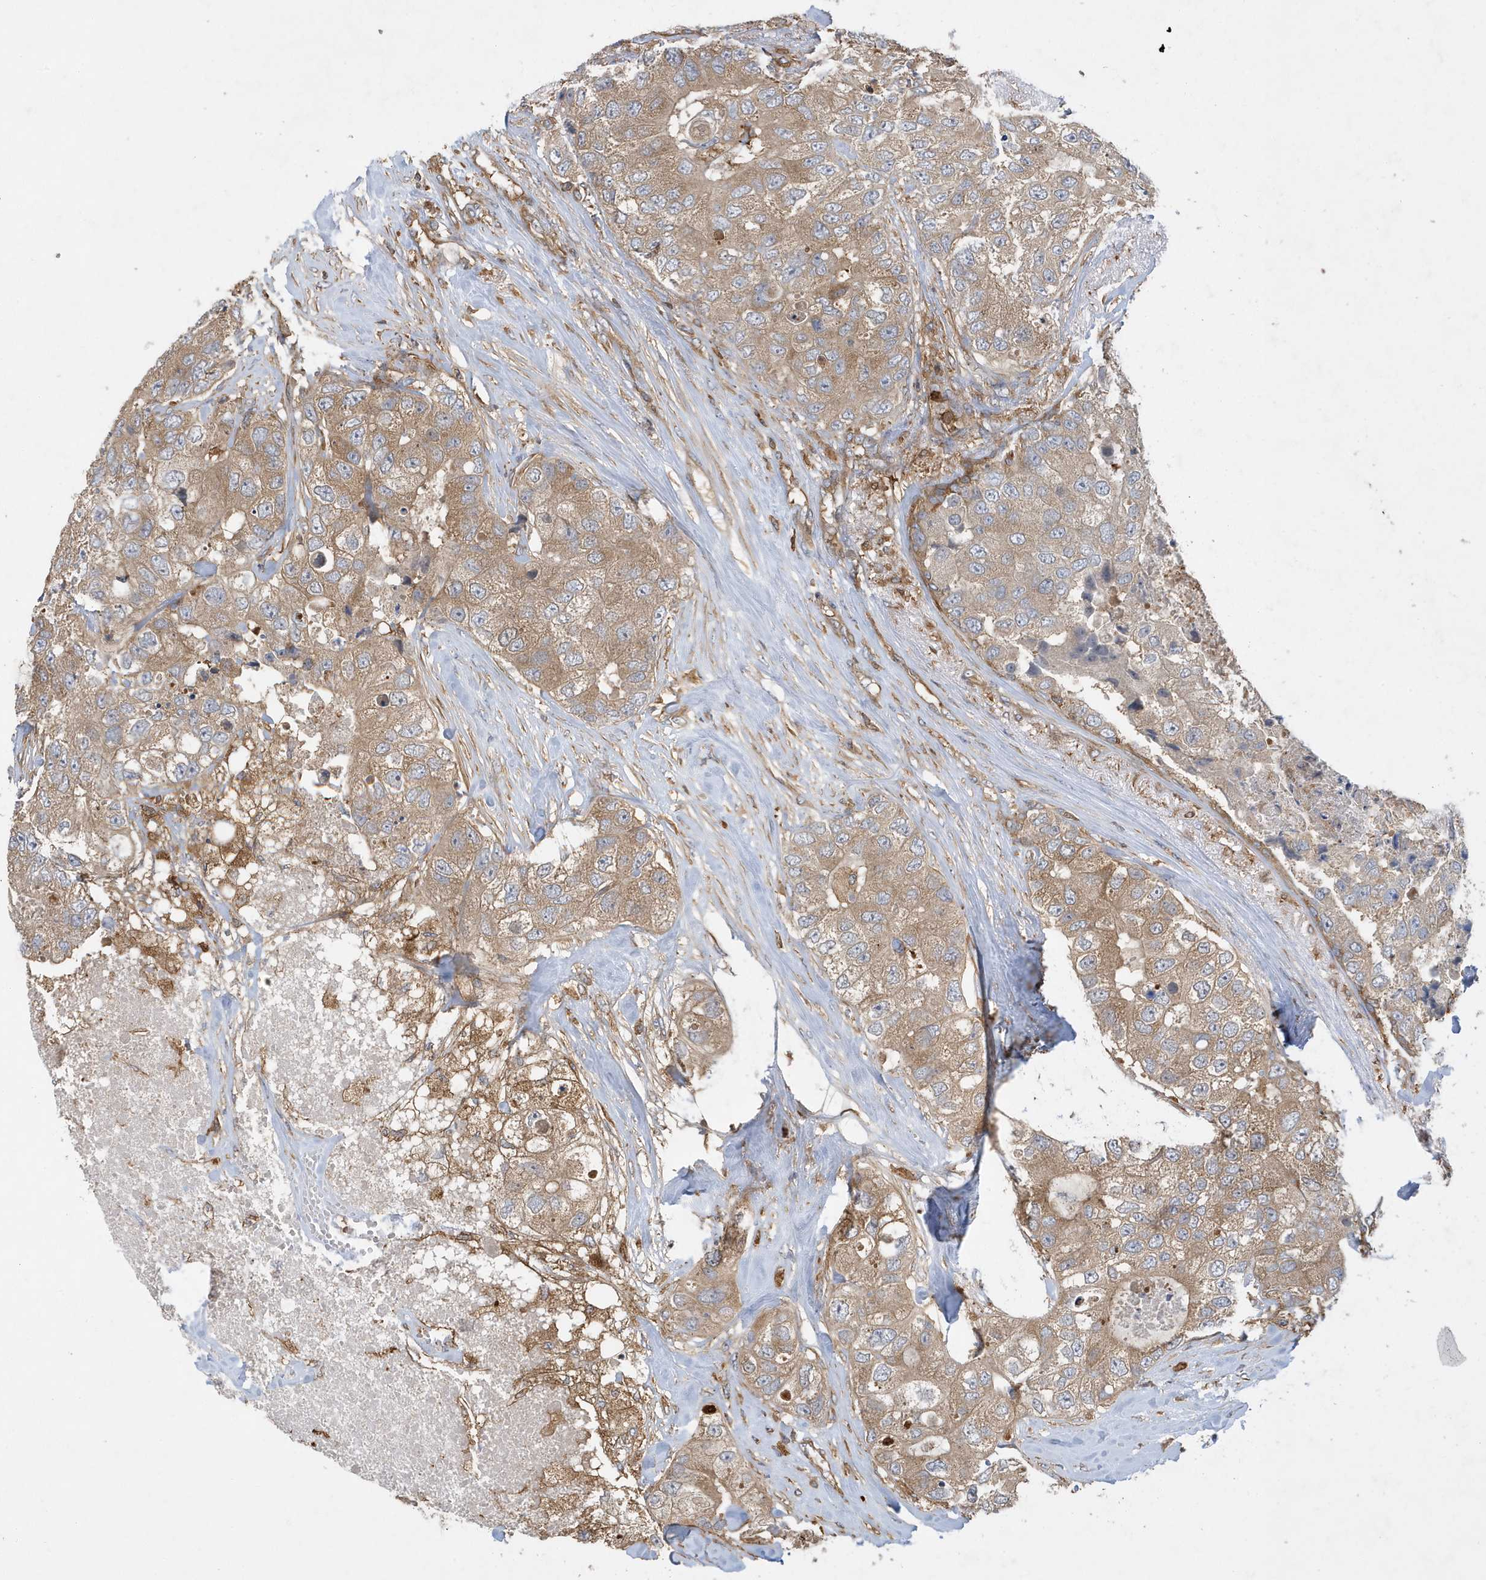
{"staining": {"intensity": "moderate", "quantity": ">75%", "location": "cytoplasmic/membranous"}, "tissue": "breast cancer", "cell_type": "Tumor cells", "image_type": "cancer", "snomed": [{"axis": "morphology", "description": "Duct carcinoma"}, {"axis": "topography", "description": "Breast"}], "caption": "About >75% of tumor cells in human breast invasive ductal carcinoma reveal moderate cytoplasmic/membranous protein positivity as visualized by brown immunohistochemical staining.", "gene": "LAPTM4A", "patient": {"sex": "female", "age": 62}}